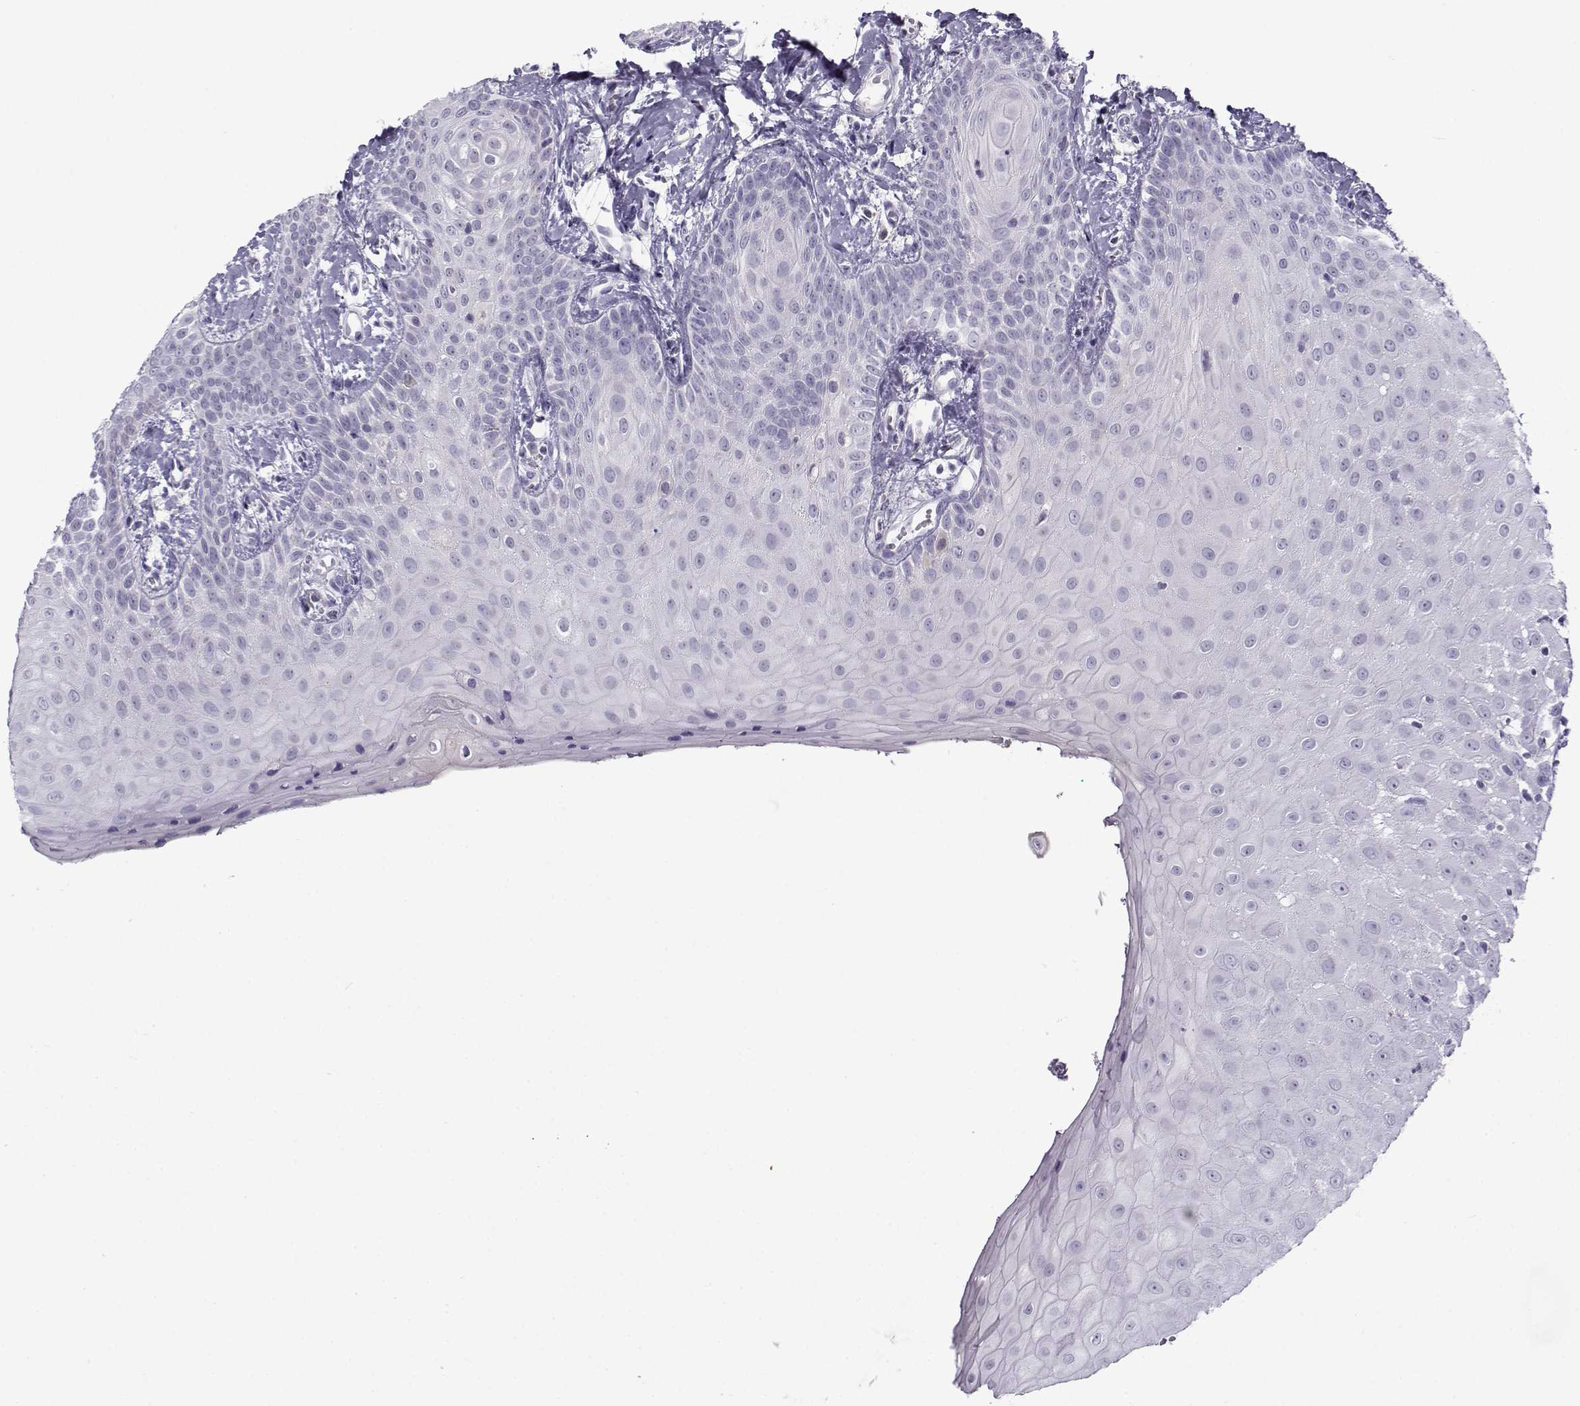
{"staining": {"intensity": "negative", "quantity": "none", "location": "none"}, "tissue": "head and neck cancer", "cell_type": "Tumor cells", "image_type": "cancer", "snomed": [{"axis": "morphology", "description": "Normal tissue, NOS"}, {"axis": "morphology", "description": "Squamous cell carcinoma, NOS"}, {"axis": "topography", "description": "Oral tissue"}, {"axis": "topography", "description": "Salivary gland"}, {"axis": "topography", "description": "Head-Neck"}], "caption": "DAB immunohistochemical staining of human head and neck squamous cell carcinoma demonstrates no significant expression in tumor cells.", "gene": "FAM166A", "patient": {"sex": "female", "age": 62}}